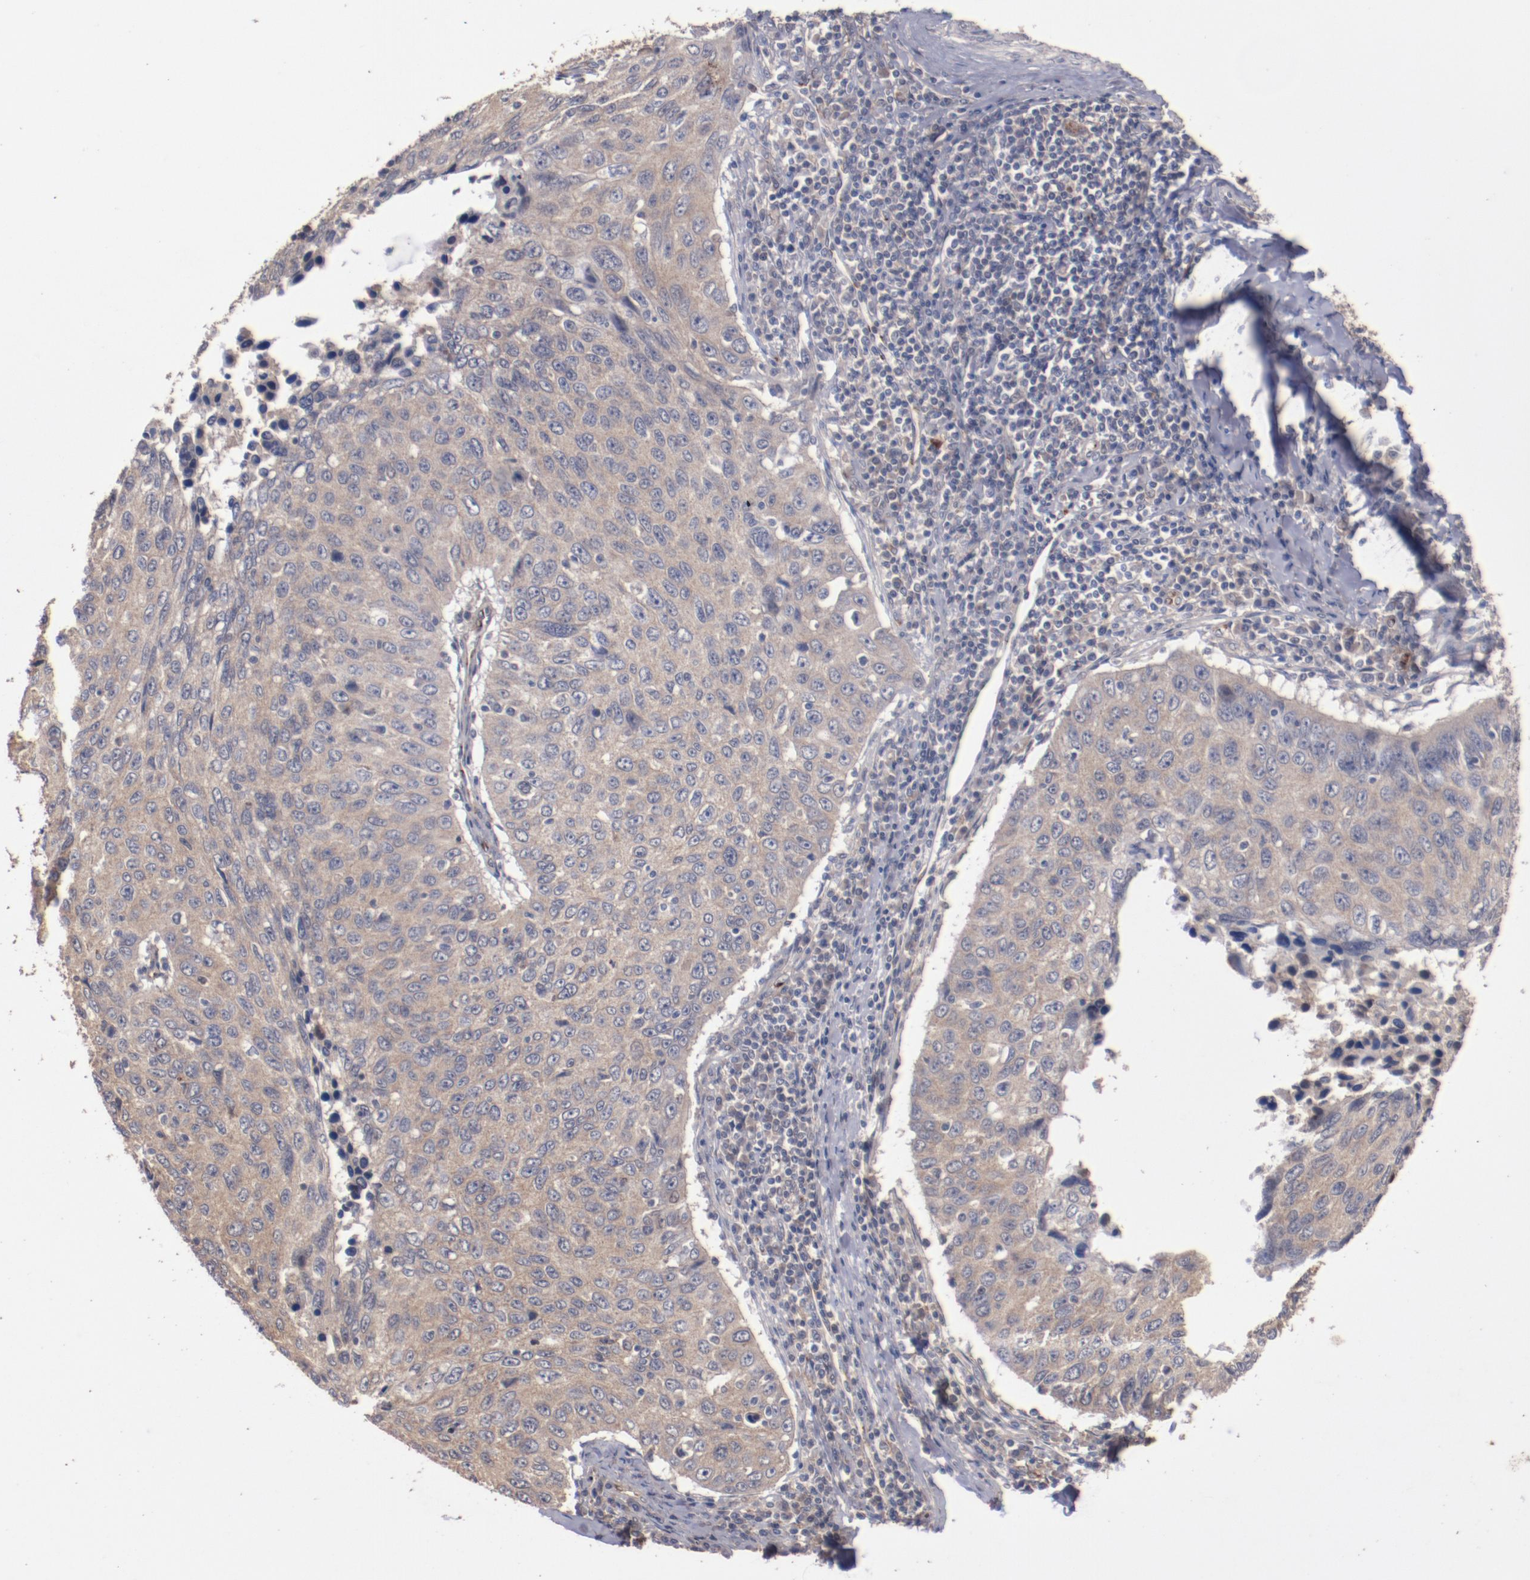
{"staining": {"intensity": "moderate", "quantity": ">75%", "location": "cytoplasmic/membranous"}, "tissue": "cervical cancer", "cell_type": "Tumor cells", "image_type": "cancer", "snomed": [{"axis": "morphology", "description": "Squamous cell carcinoma, NOS"}, {"axis": "topography", "description": "Cervix"}], "caption": "Moderate cytoplasmic/membranous positivity is identified in about >75% of tumor cells in cervical cancer.", "gene": "DIPK2B", "patient": {"sex": "female", "age": 53}}